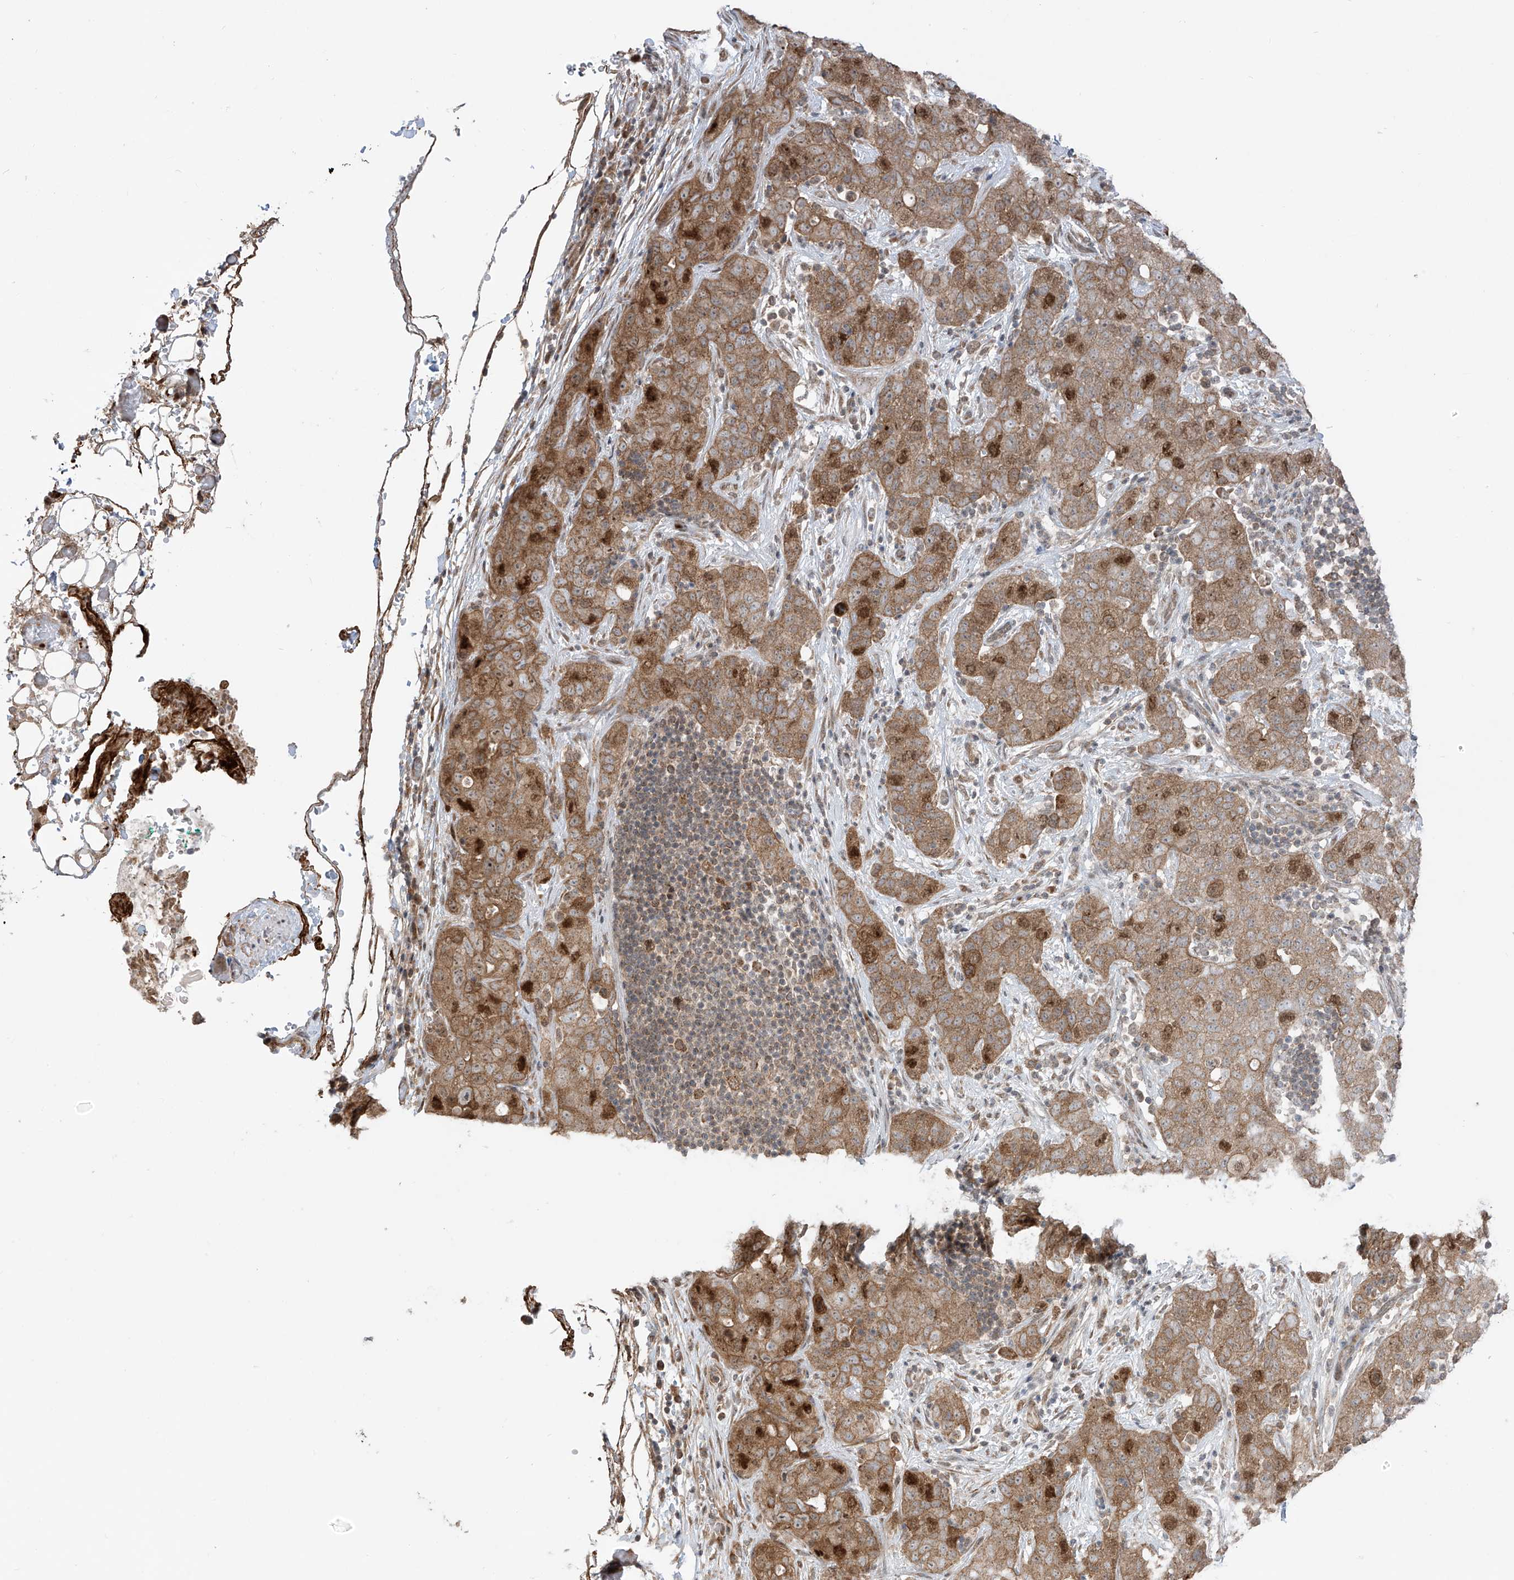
{"staining": {"intensity": "moderate", "quantity": ">75%", "location": "cytoplasmic/membranous"}, "tissue": "stomach cancer", "cell_type": "Tumor cells", "image_type": "cancer", "snomed": [{"axis": "morphology", "description": "Normal tissue, NOS"}, {"axis": "morphology", "description": "Adenocarcinoma, NOS"}, {"axis": "topography", "description": "Lymph node"}, {"axis": "topography", "description": "Stomach"}], "caption": "Protein staining reveals moderate cytoplasmic/membranous staining in about >75% of tumor cells in stomach adenocarcinoma.", "gene": "PDE11A", "patient": {"sex": "male", "age": 48}}